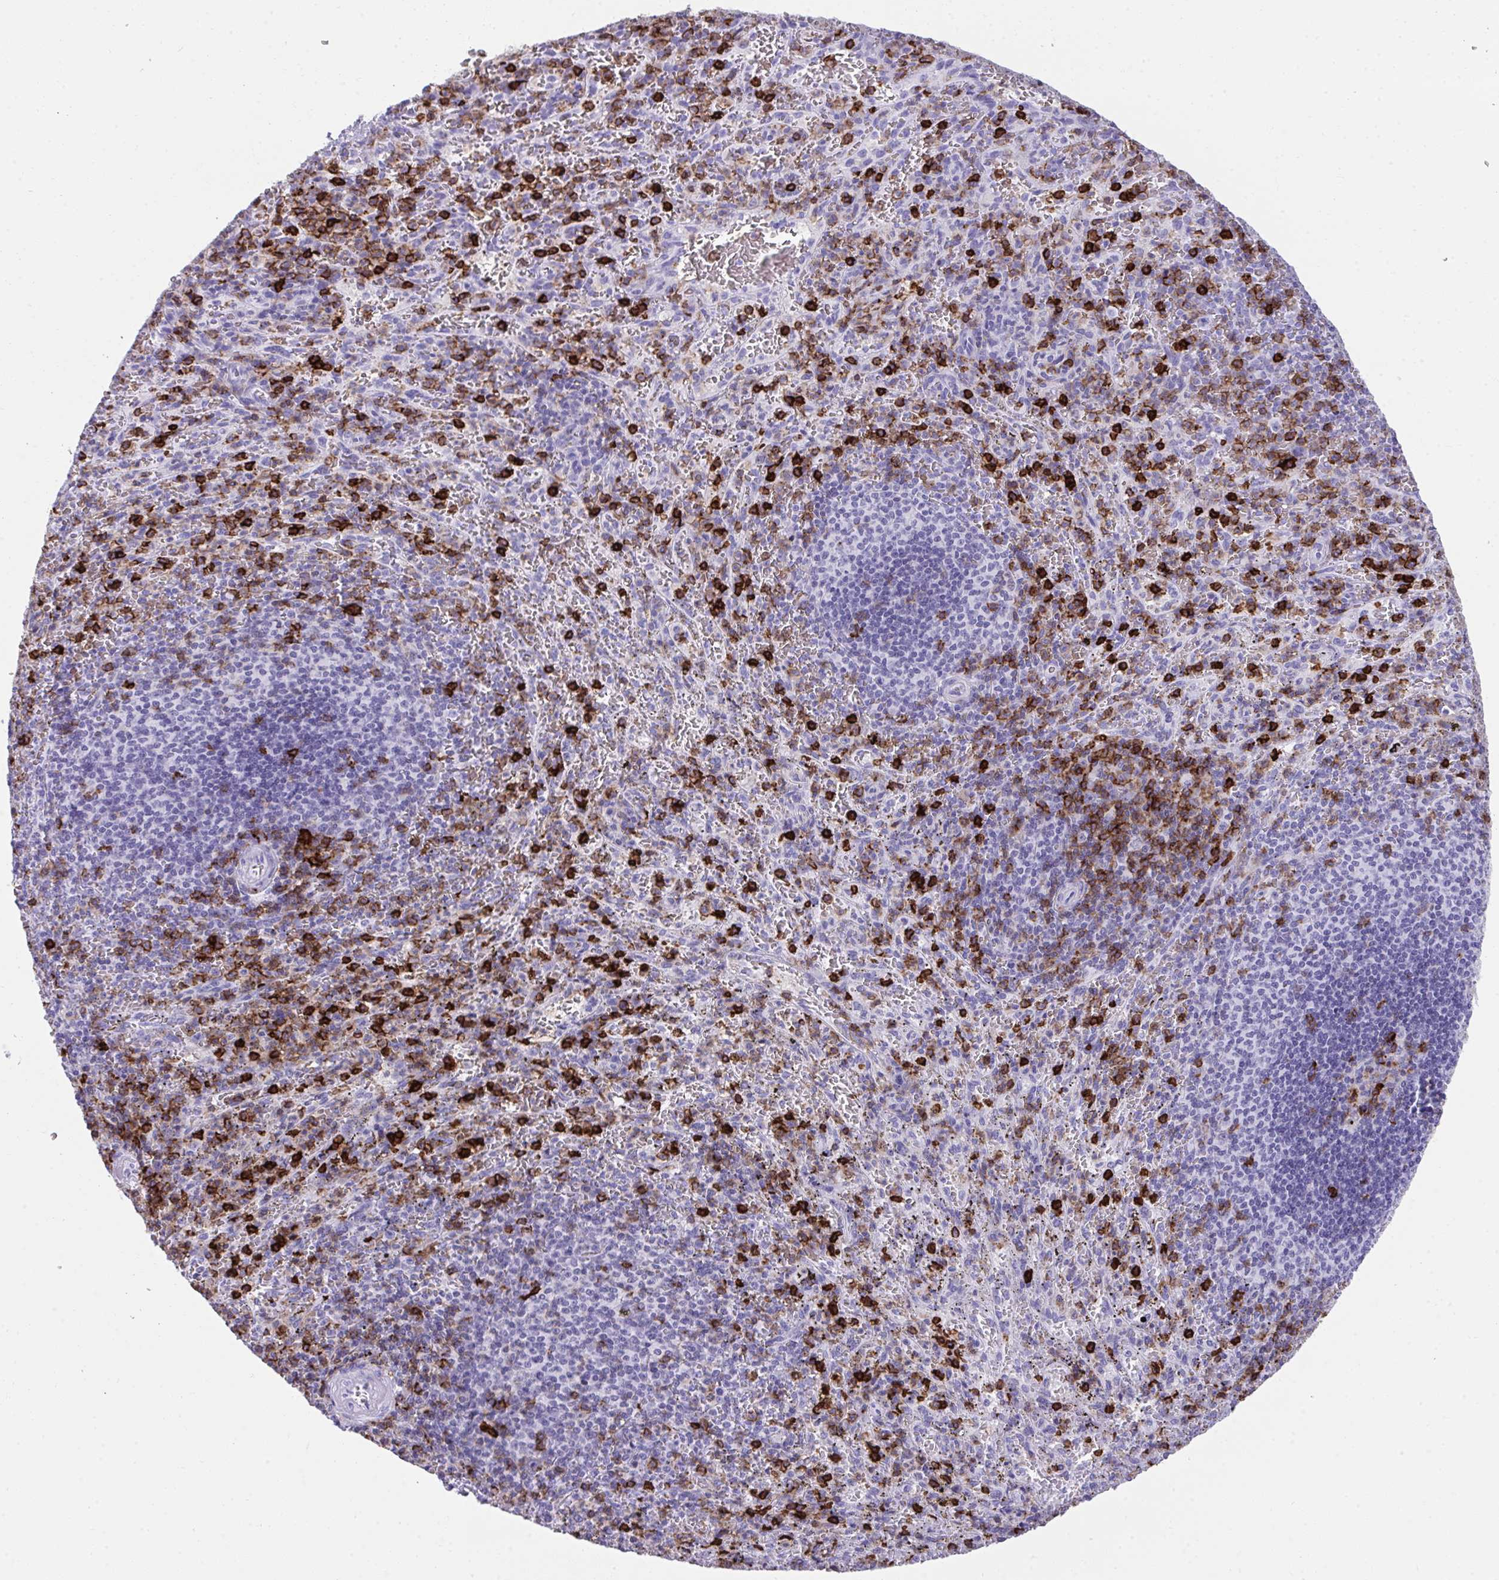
{"staining": {"intensity": "strong", "quantity": "25%-75%", "location": "cytoplasmic/membranous"}, "tissue": "spleen", "cell_type": "Cells in red pulp", "image_type": "normal", "snomed": [{"axis": "morphology", "description": "Normal tissue, NOS"}, {"axis": "topography", "description": "Spleen"}], "caption": "This photomicrograph demonstrates immunohistochemistry staining of unremarkable spleen, with high strong cytoplasmic/membranous staining in approximately 25%-75% of cells in red pulp.", "gene": "SPN", "patient": {"sex": "male", "age": 57}}